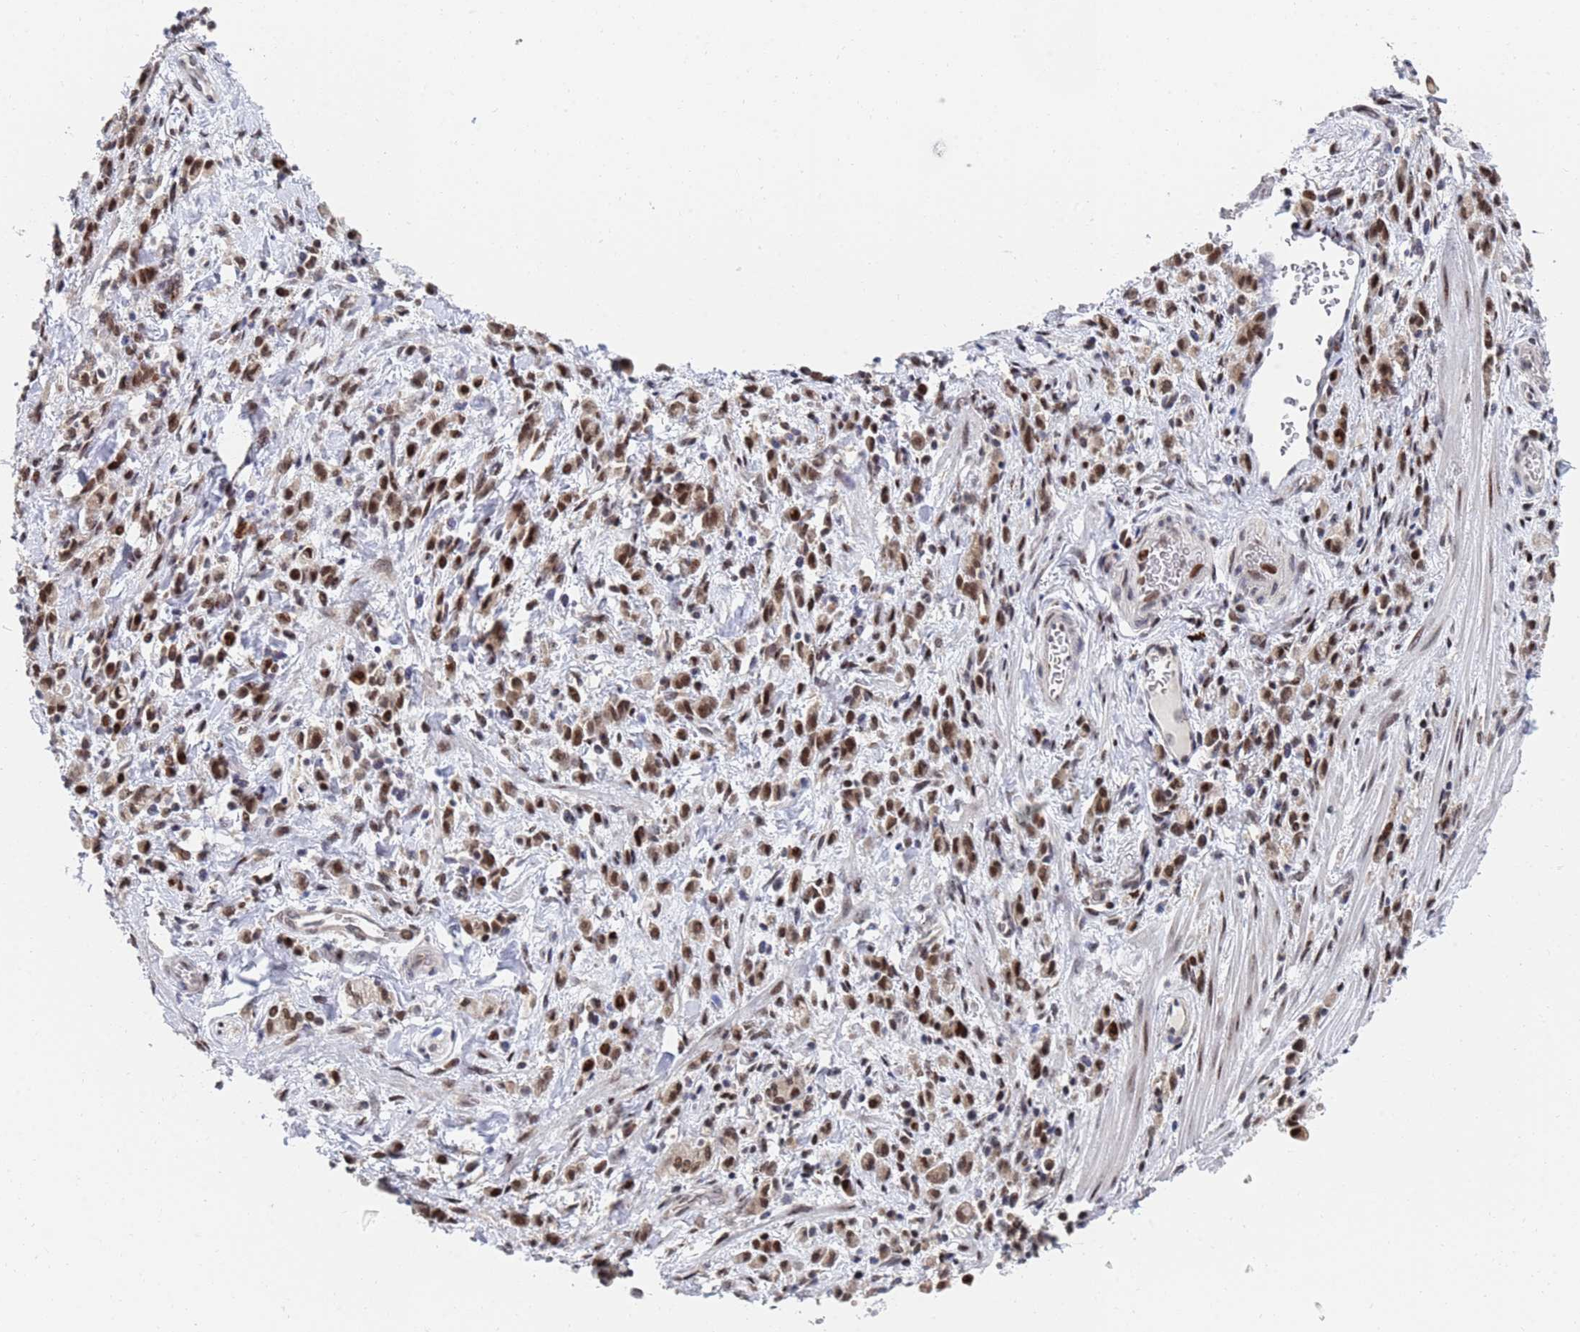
{"staining": {"intensity": "moderate", "quantity": ">75%", "location": "nuclear"}, "tissue": "stomach cancer", "cell_type": "Tumor cells", "image_type": "cancer", "snomed": [{"axis": "morphology", "description": "Adenocarcinoma, NOS"}, {"axis": "topography", "description": "Stomach"}], "caption": "A high-resolution histopathology image shows immunohistochemistry (IHC) staining of adenocarcinoma (stomach), which exhibits moderate nuclear staining in about >75% of tumor cells. Immunohistochemistry (ihc) stains the protein of interest in brown and the nuclei are stained blue.", "gene": "AP5Z1", "patient": {"sex": "male", "age": 77}}